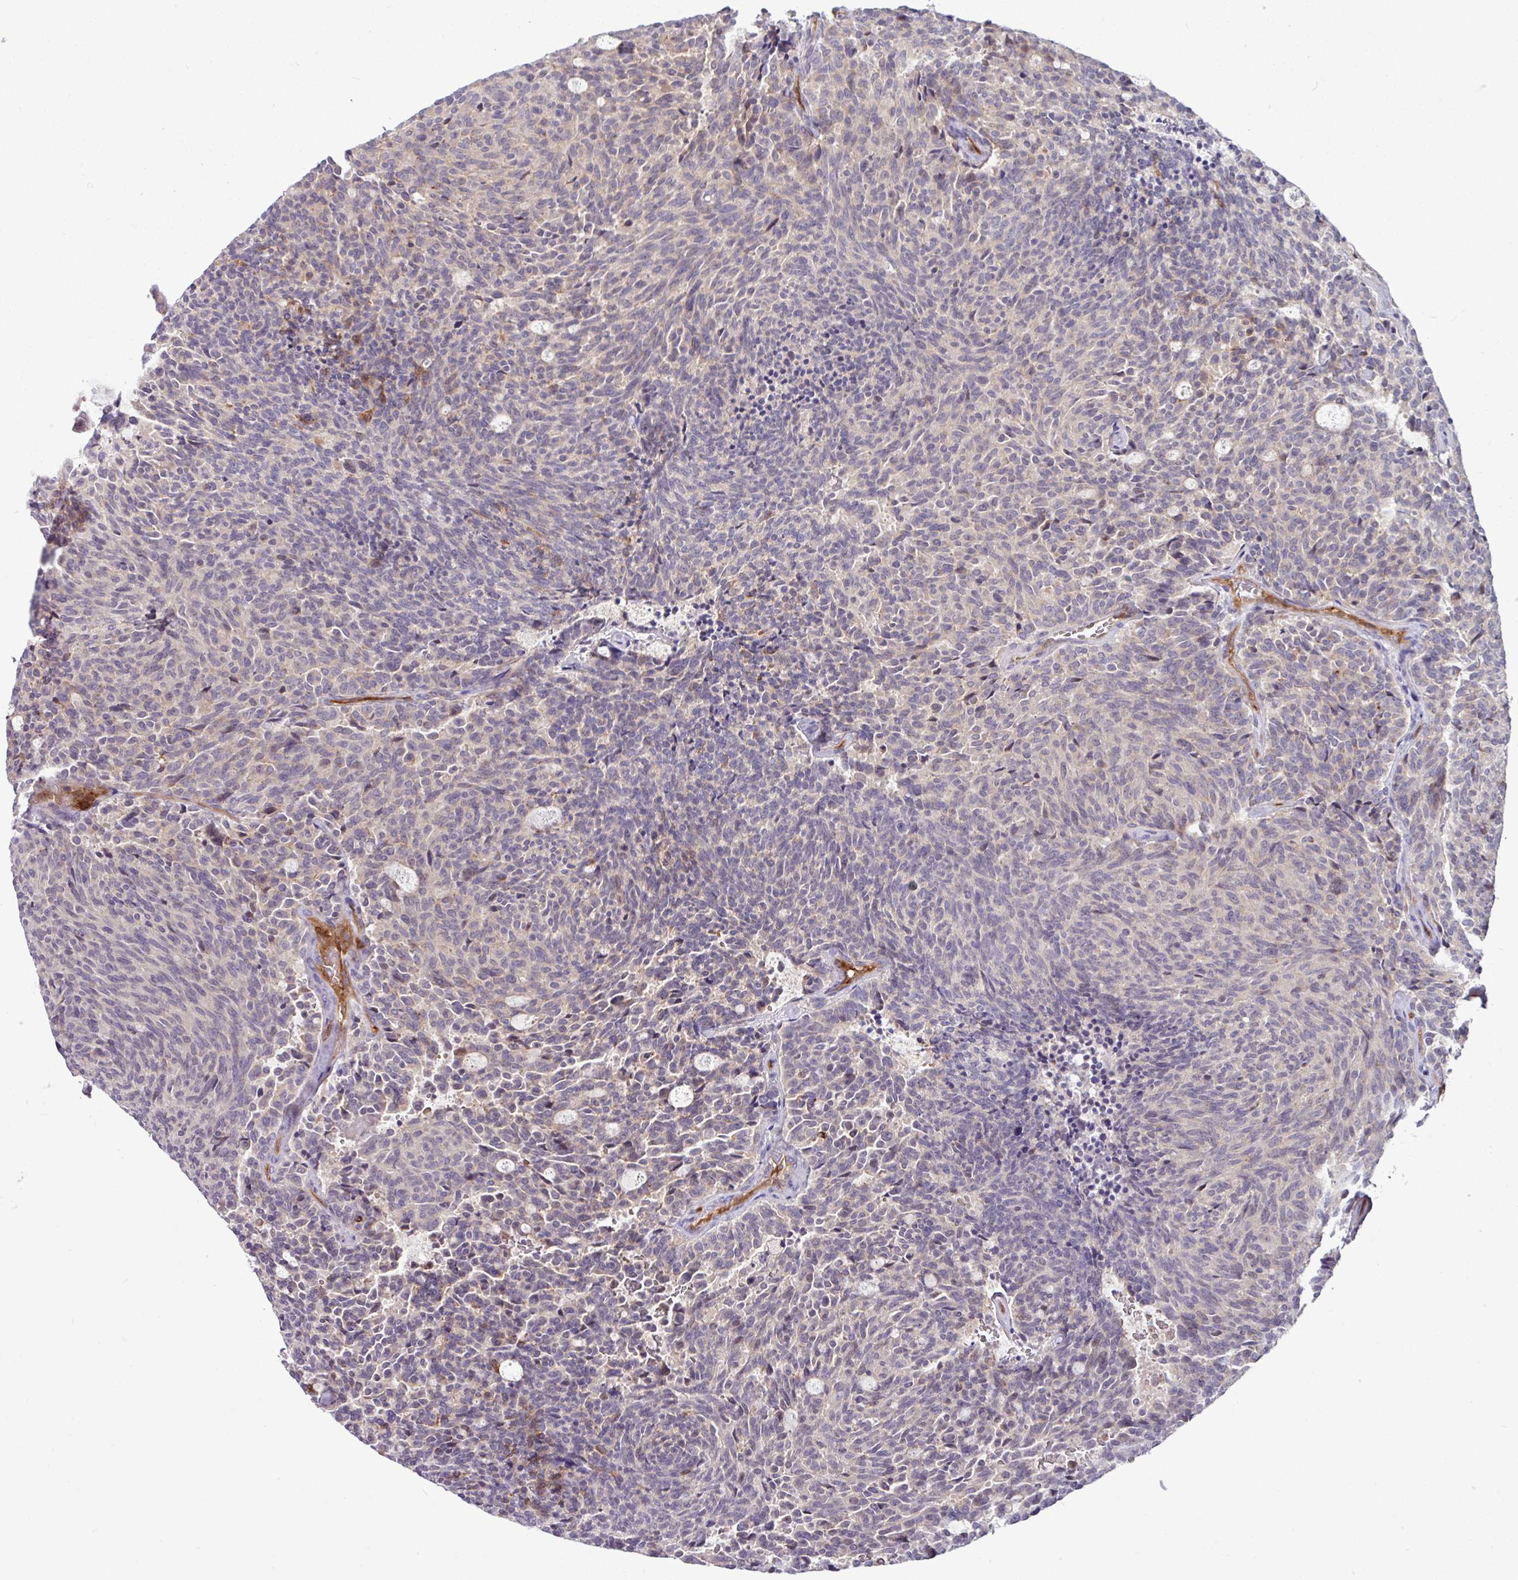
{"staining": {"intensity": "negative", "quantity": "none", "location": "none"}, "tissue": "carcinoid", "cell_type": "Tumor cells", "image_type": "cancer", "snomed": [{"axis": "morphology", "description": "Carcinoid, malignant, NOS"}, {"axis": "topography", "description": "Pancreas"}], "caption": "High magnification brightfield microscopy of carcinoid stained with DAB (brown) and counterstained with hematoxylin (blue): tumor cells show no significant staining.", "gene": "B4GALNT4", "patient": {"sex": "female", "age": 54}}